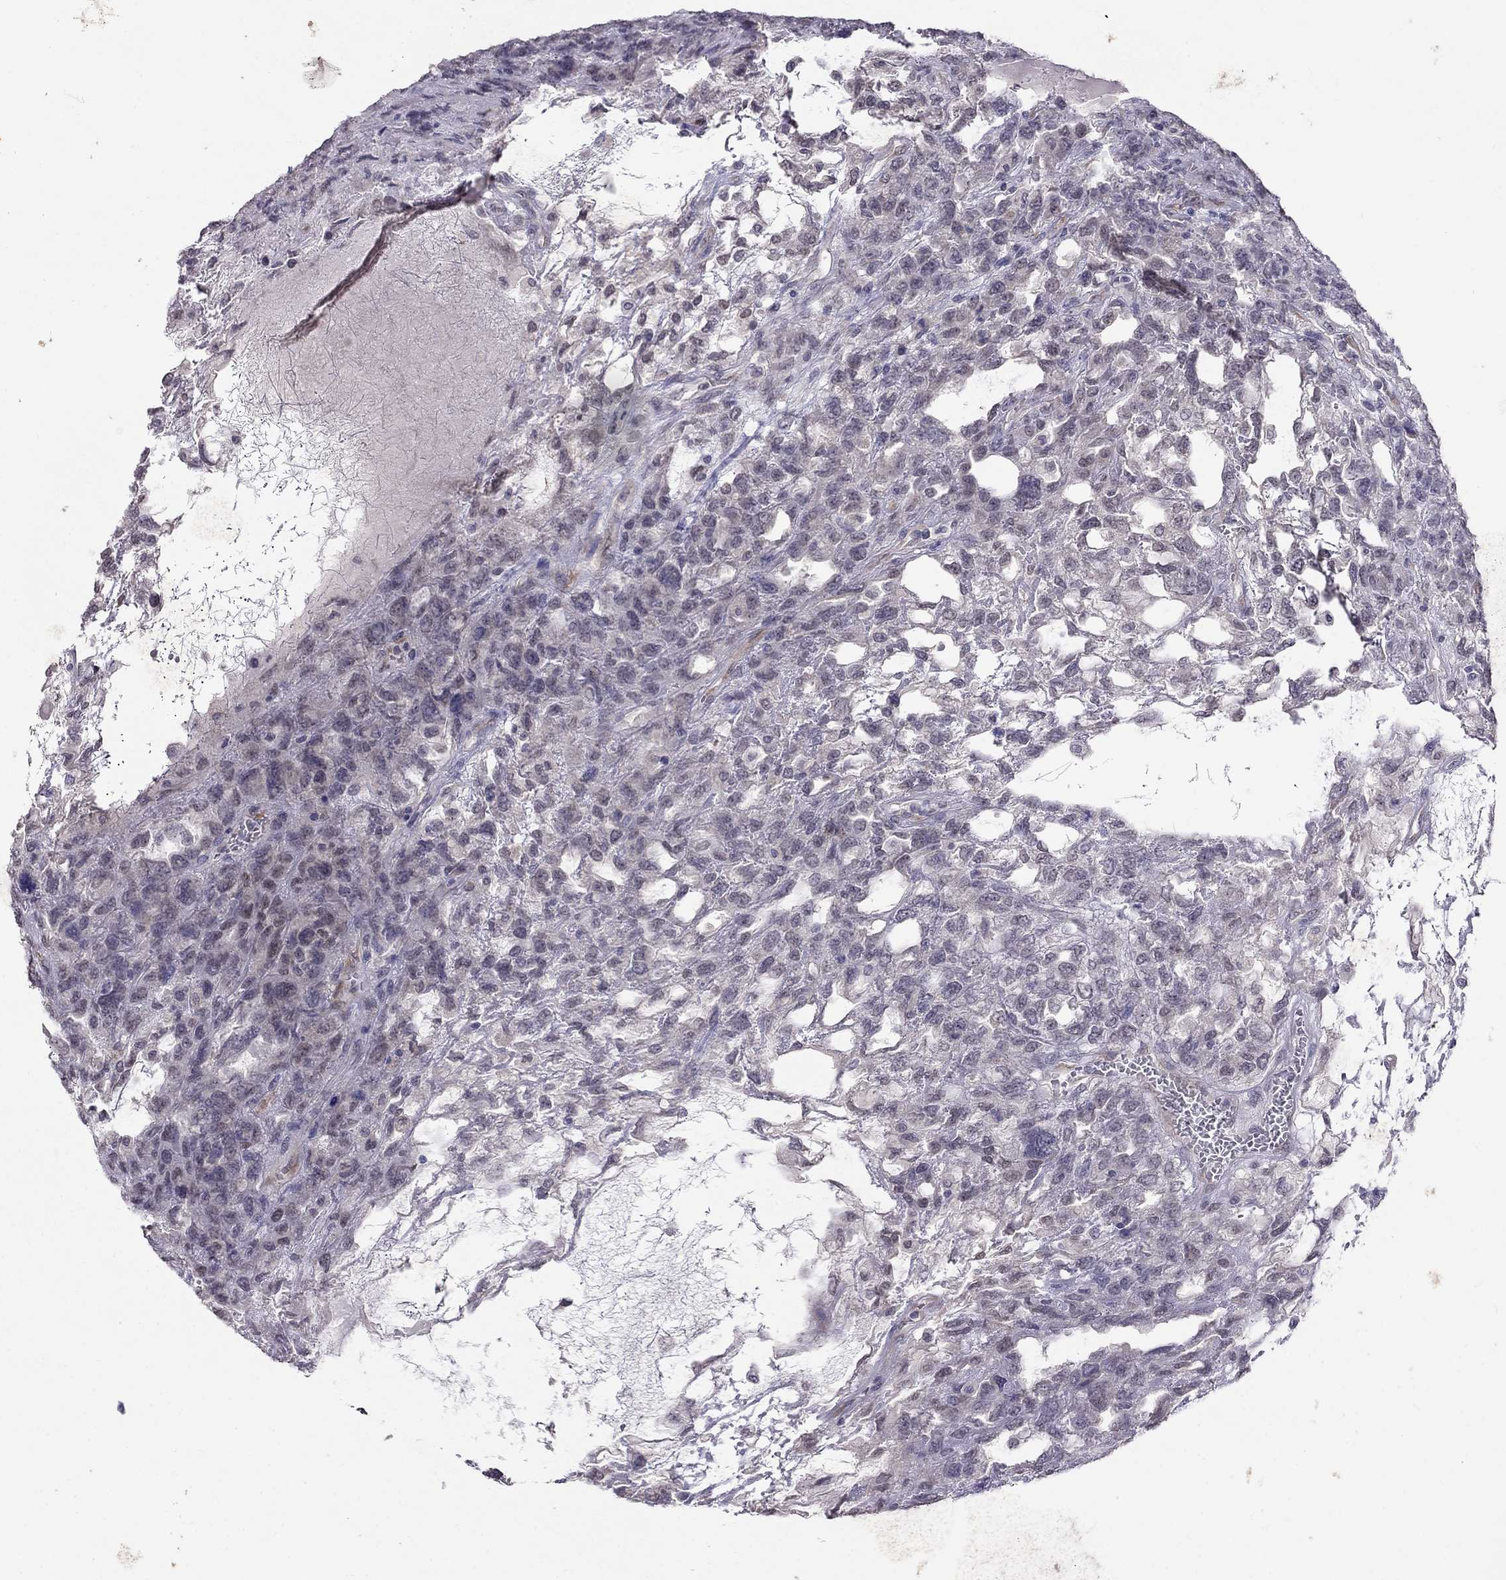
{"staining": {"intensity": "negative", "quantity": "none", "location": "none"}, "tissue": "testis cancer", "cell_type": "Tumor cells", "image_type": "cancer", "snomed": [{"axis": "morphology", "description": "Seminoma, NOS"}, {"axis": "topography", "description": "Testis"}], "caption": "Immunohistochemical staining of seminoma (testis) shows no significant staining in tumor cells.", "gene": "MYO3B", "patient": {"sex": "male", "age": 52}}